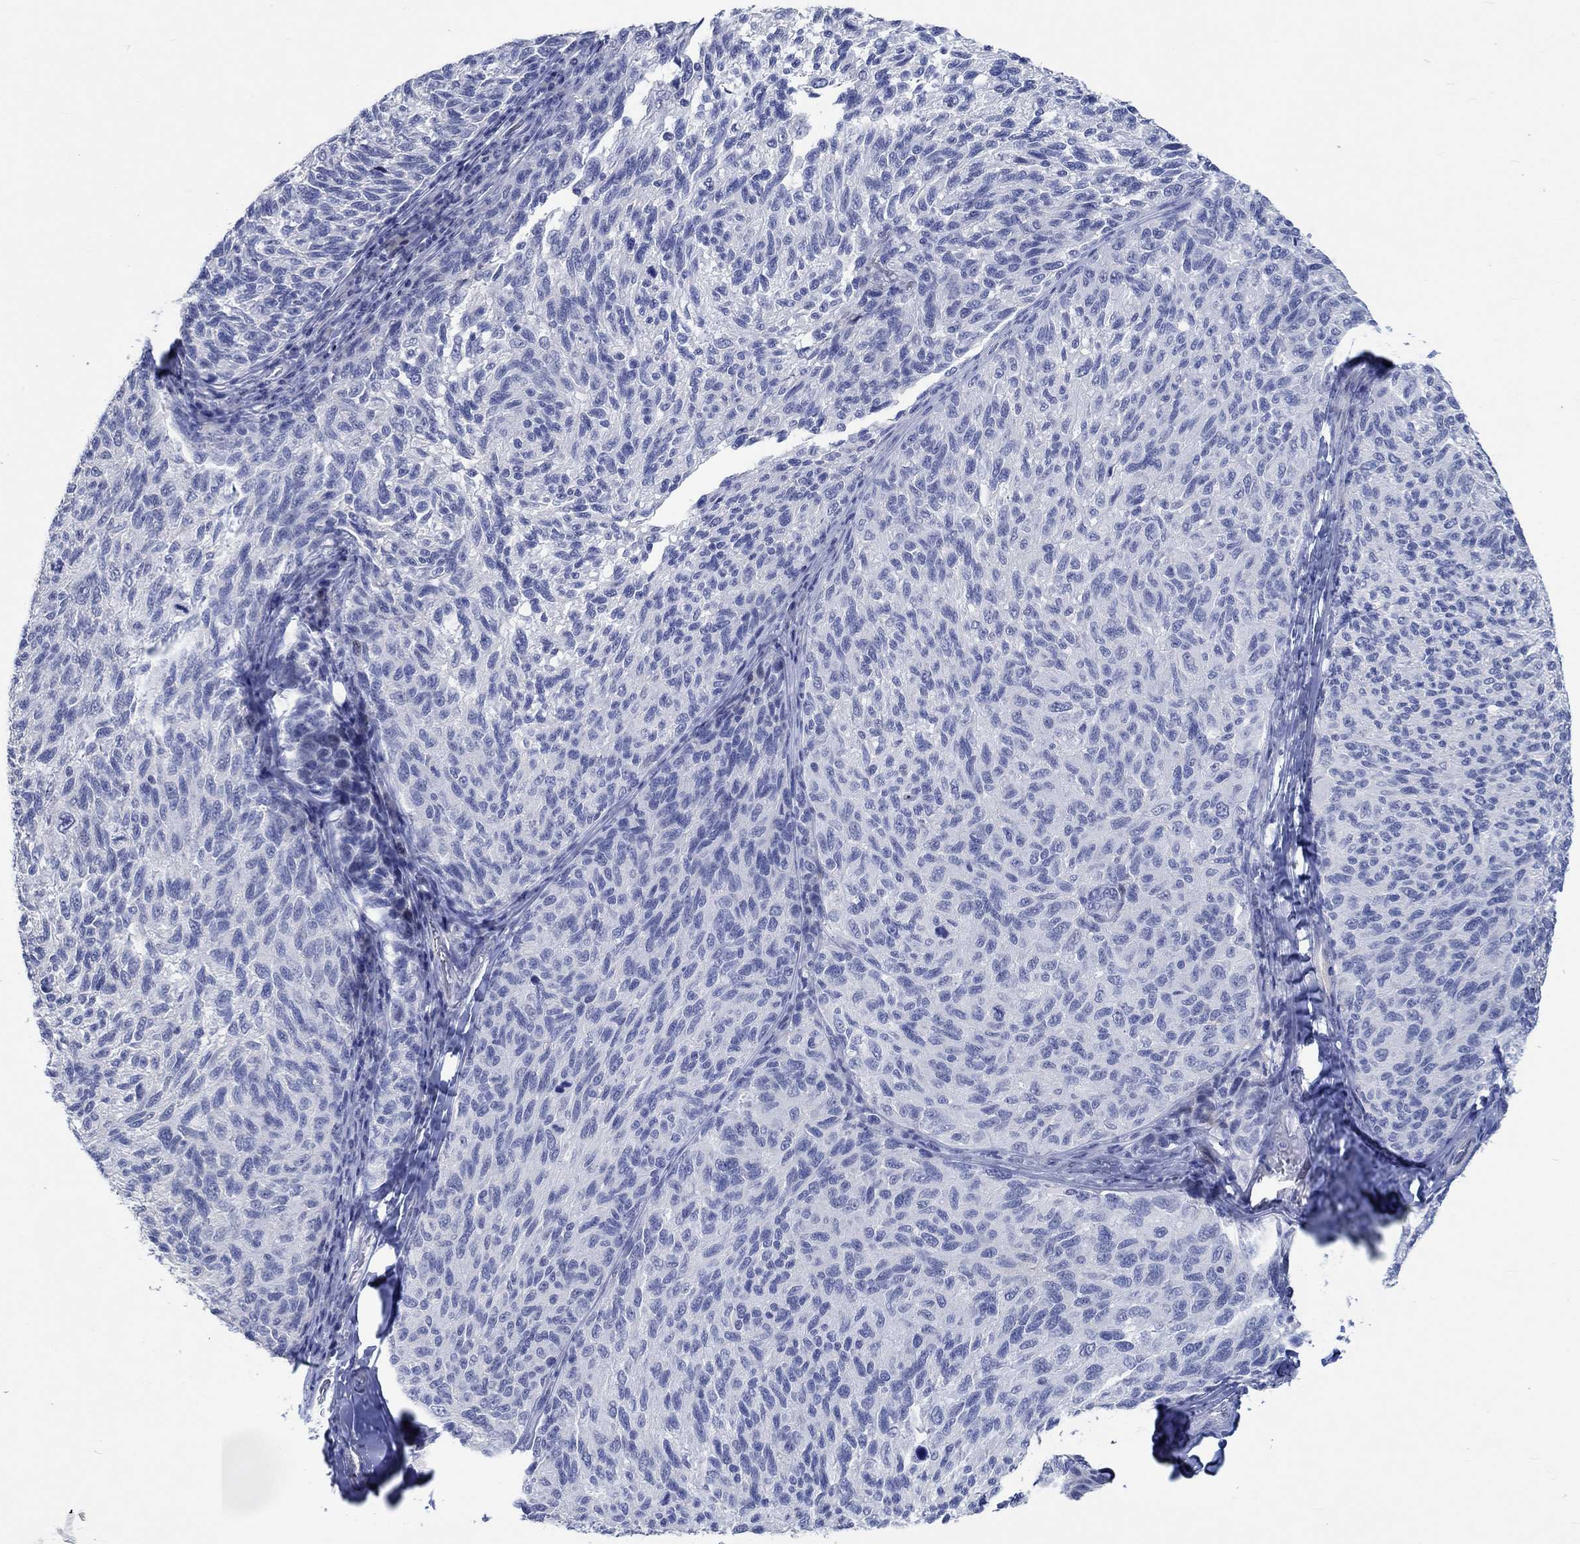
{"staining": {"intensity": "negative", "quantity": "none", "location": "none"}, "tissue": "melanoma", "cell_type": "Tumor cells", "image_type": "cancer", "snomed": [{"axis": "morphology", "description": "Malignant melanoma, NOS"}, {"axis": "topography", "description": "Skin"}], "caption": "The immunohistochemistry (IHC) photomicrograph has no significant positivity in tumor cells of malignant melanoma tissue.", "gene": "C4orf47", "patient": {"sex": "female", "age": 73}}